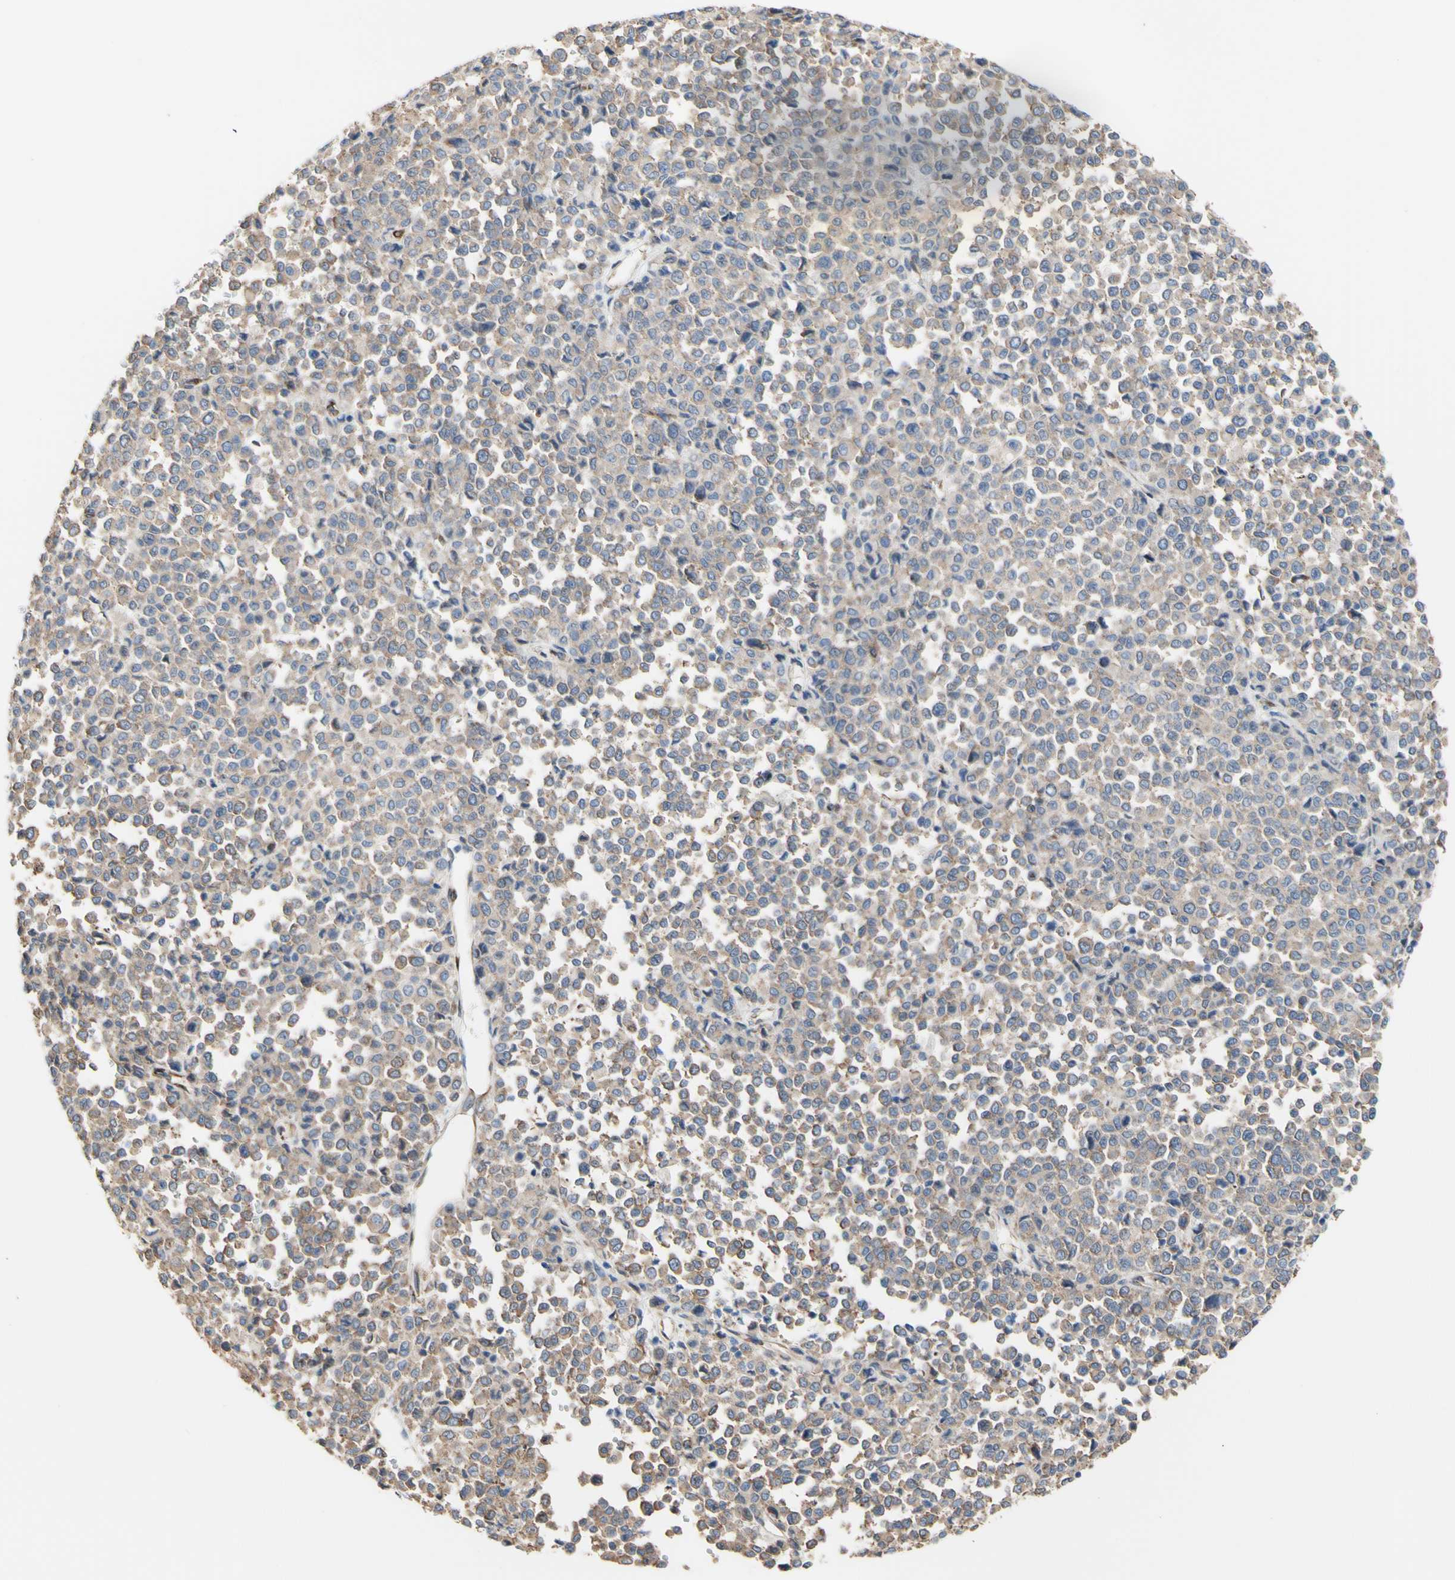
{"staining": {"intensity": "moderate", "quantity": ">75%", "location": "cytoplasmic/membranous"}, "tissue": "melanoma", "cell_type": "Tumor cells", "image_type": "cancer", "snomed": [{"axis": "morphology", "description": "Malignant melanoma, Metastatic site"}, {"axis": "topography", "description": "Pancreas"}], "caption": "The photomicrograph reveals a brown stain indicating the presence of a protein in the cytoplasmic/membranous of tumor cells in melanoma.", "gene": "LRIG3", "patient": {"sex": "female", "age": 30}}